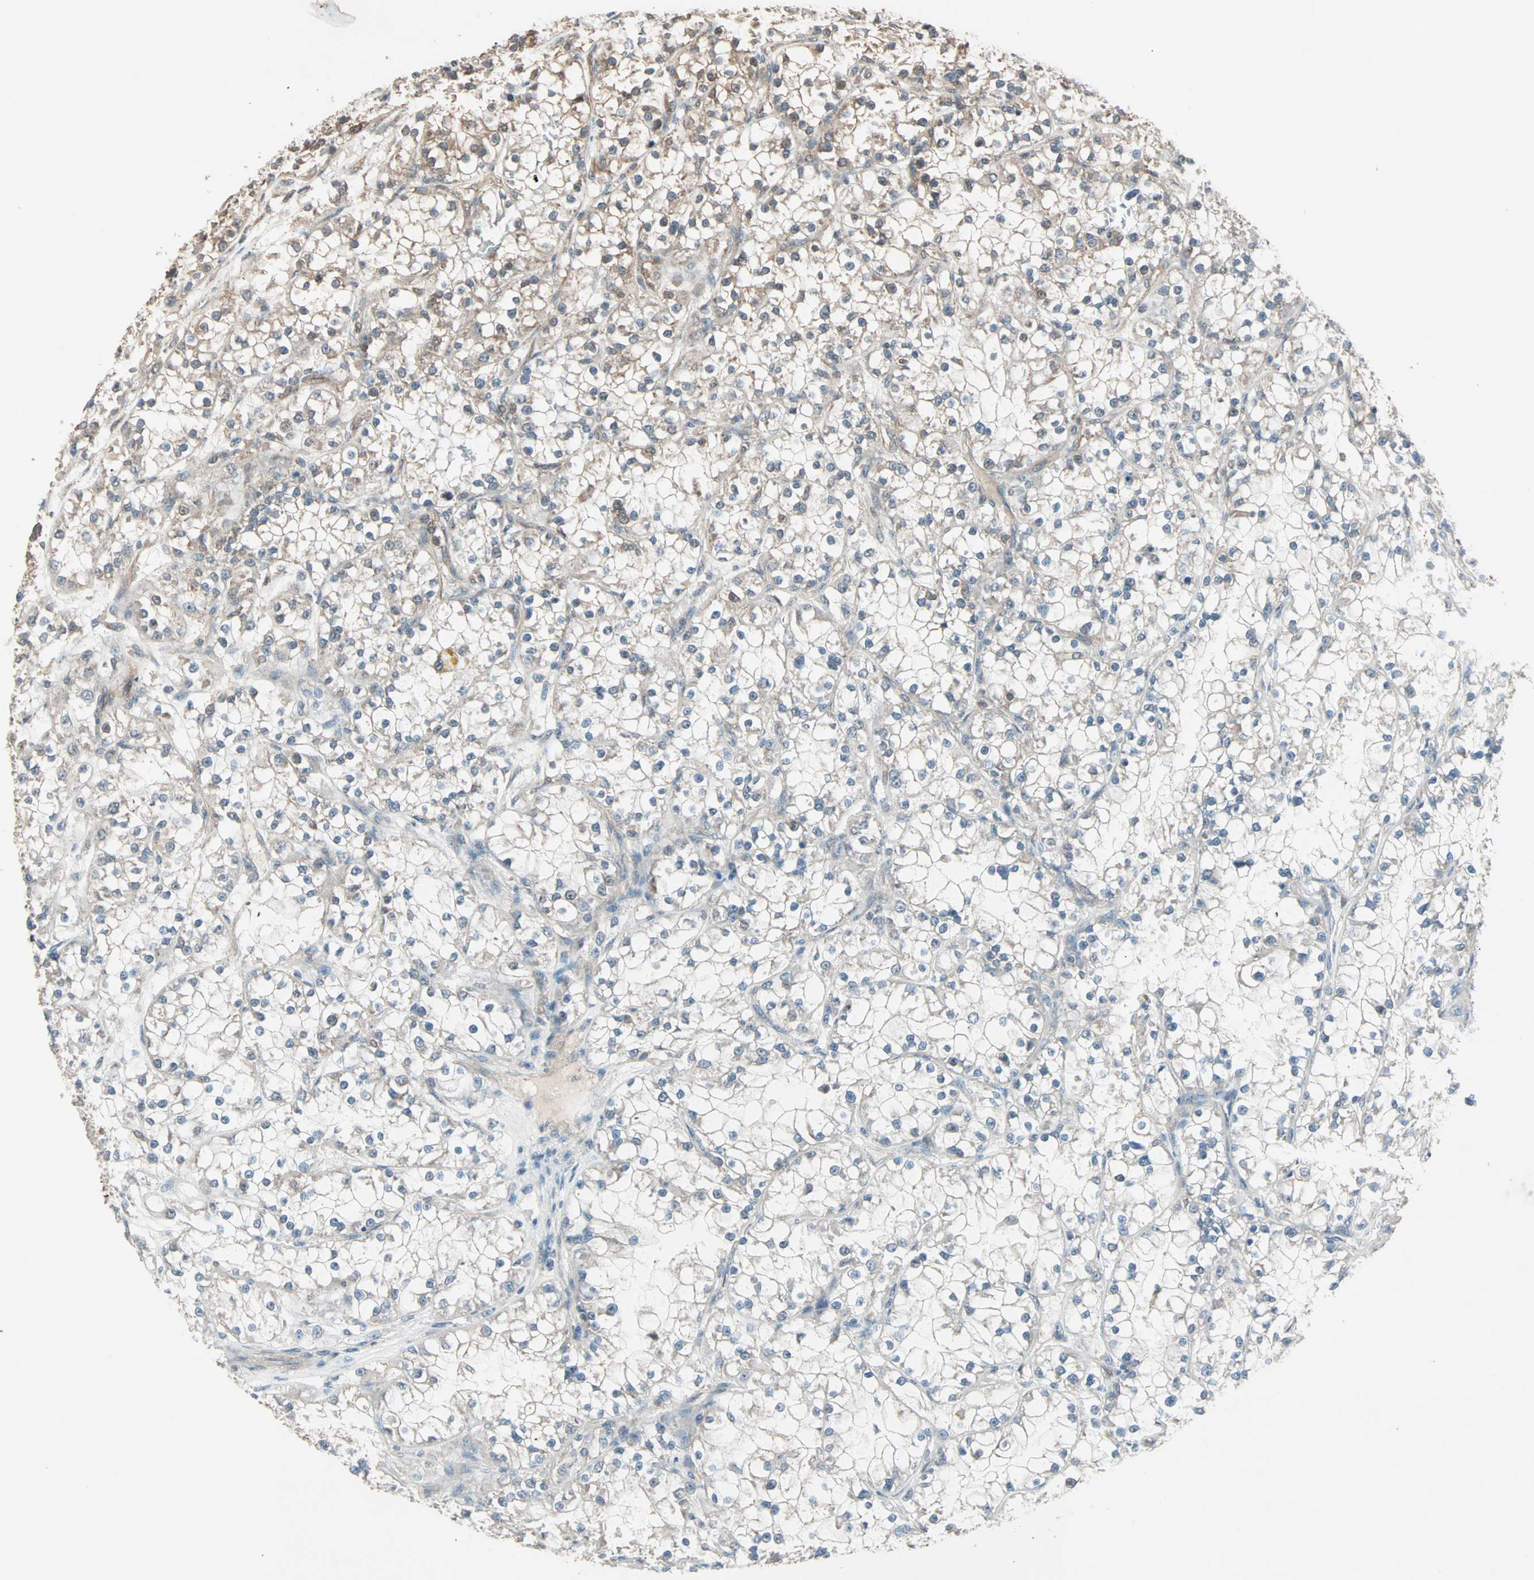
{"staining": {"intensity": "weak", "quantity": "<25%", "location": "cytoplasmic/membranous"}, "tissue": "renal cancer", "cell_type": "Tumor cells", "image_type": "cancer", "snomed": [{"axis": "morphology", "description": "Adenocarcinoma, NOS"}, {"axis": "topography", "description": "Kidney"}], "caption": "Protein analysis of renal adenocarcinoma demonstrates no significant staining in tumor cells.", "gene": "MAP3K21", "patient": {"sex": "female", "age": 52}}